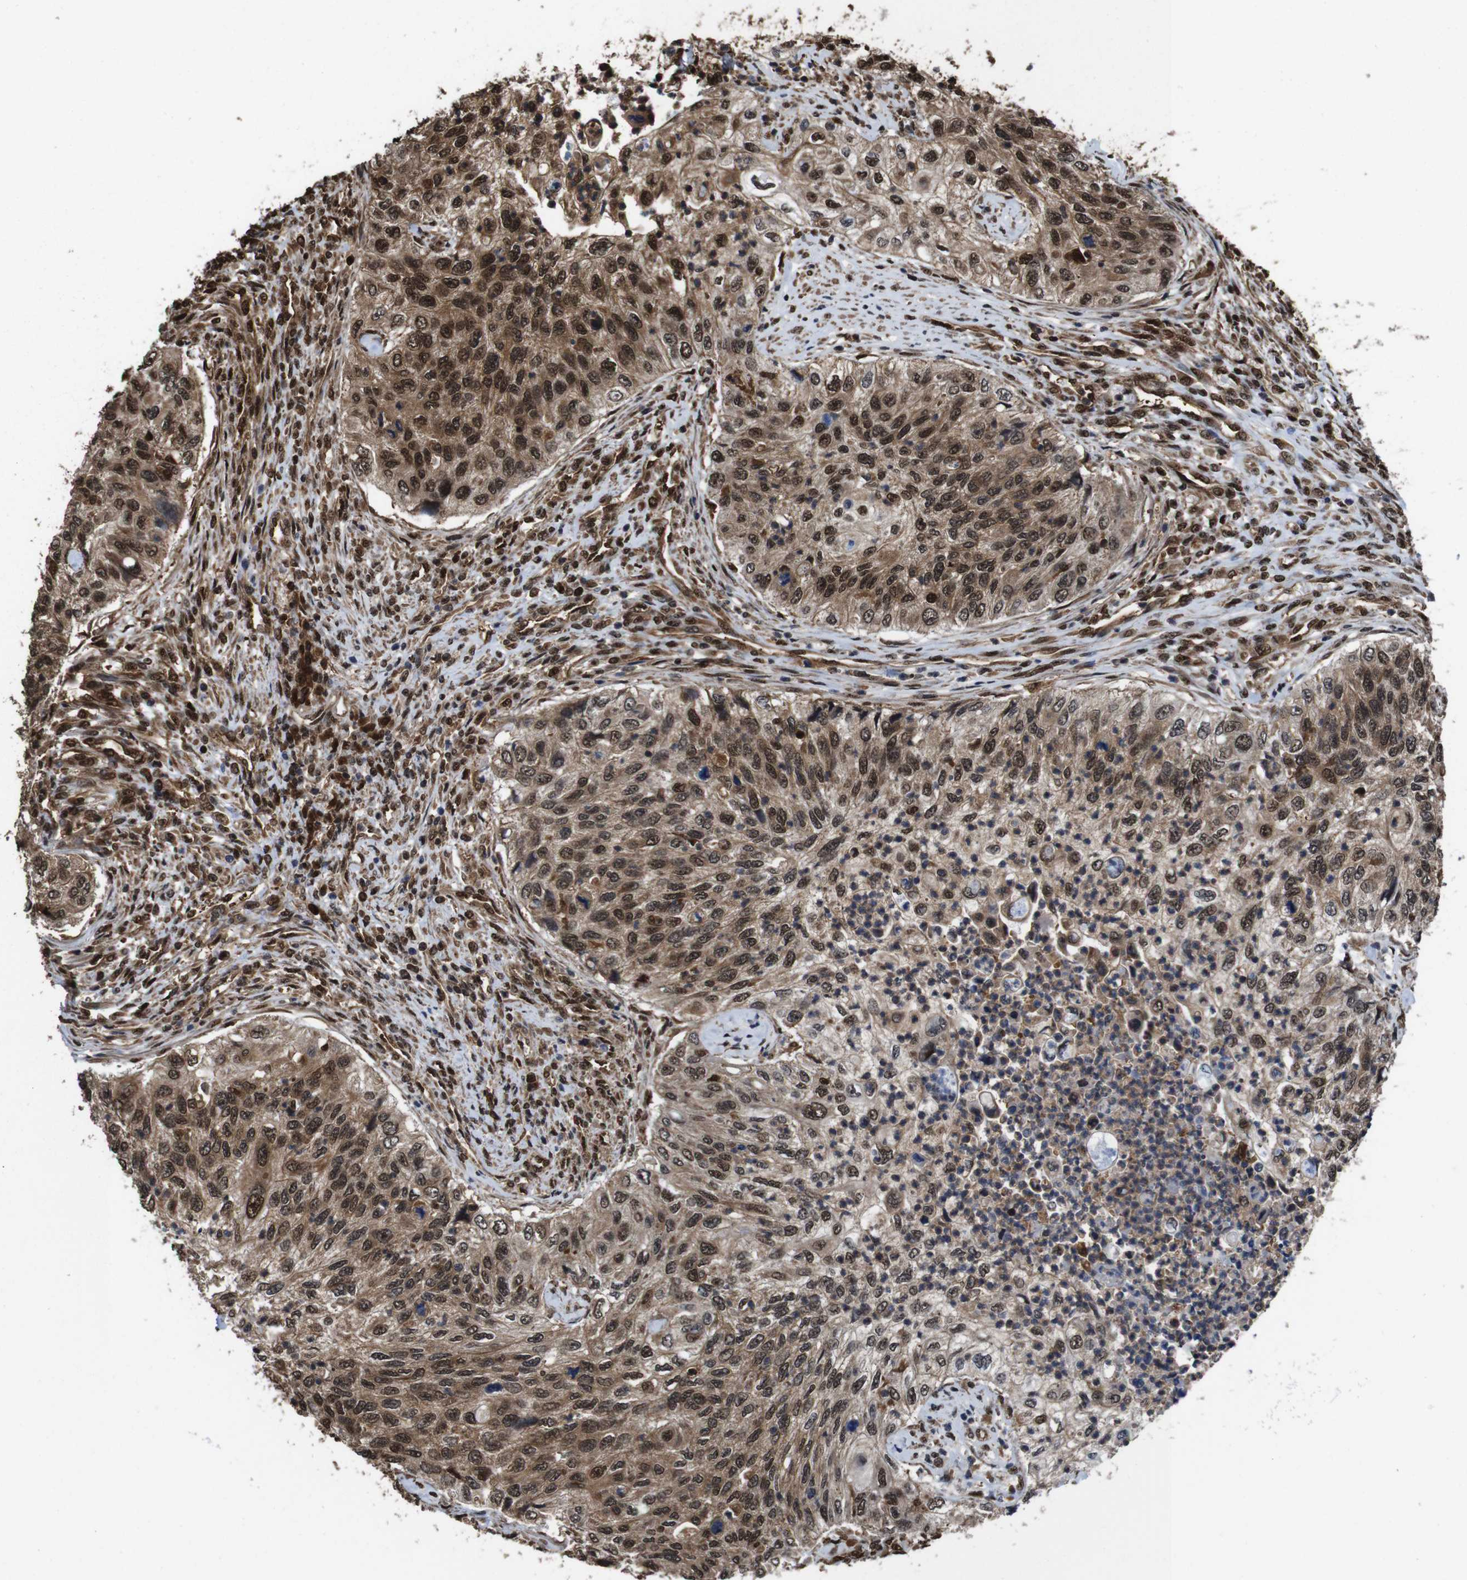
{"staining": {"intensity": "moderate", "quantity": ">75%", "location": "cytoplasmic/membranous,nuclear"}, "tissue": "urothelial cancer", "cell_type": "Tumor cells", "image_type": "cancer", "snomed": [{"axis": "morphology", "description": "Urothelial carcinoma, High grade"}, {"axis": "topography", "description": "Urinary bladder"}], "caption": "Tumor cells display medium levels of moderate cytoplasmic/membranous and nuclear staining in approximately >75% of cells in human urothelial carcinoma (high-grade). (DAB IHC with brightfield microscopy, high magnification).", "gene": "VCP", "patient": {"sex": "female", "age": 60}}